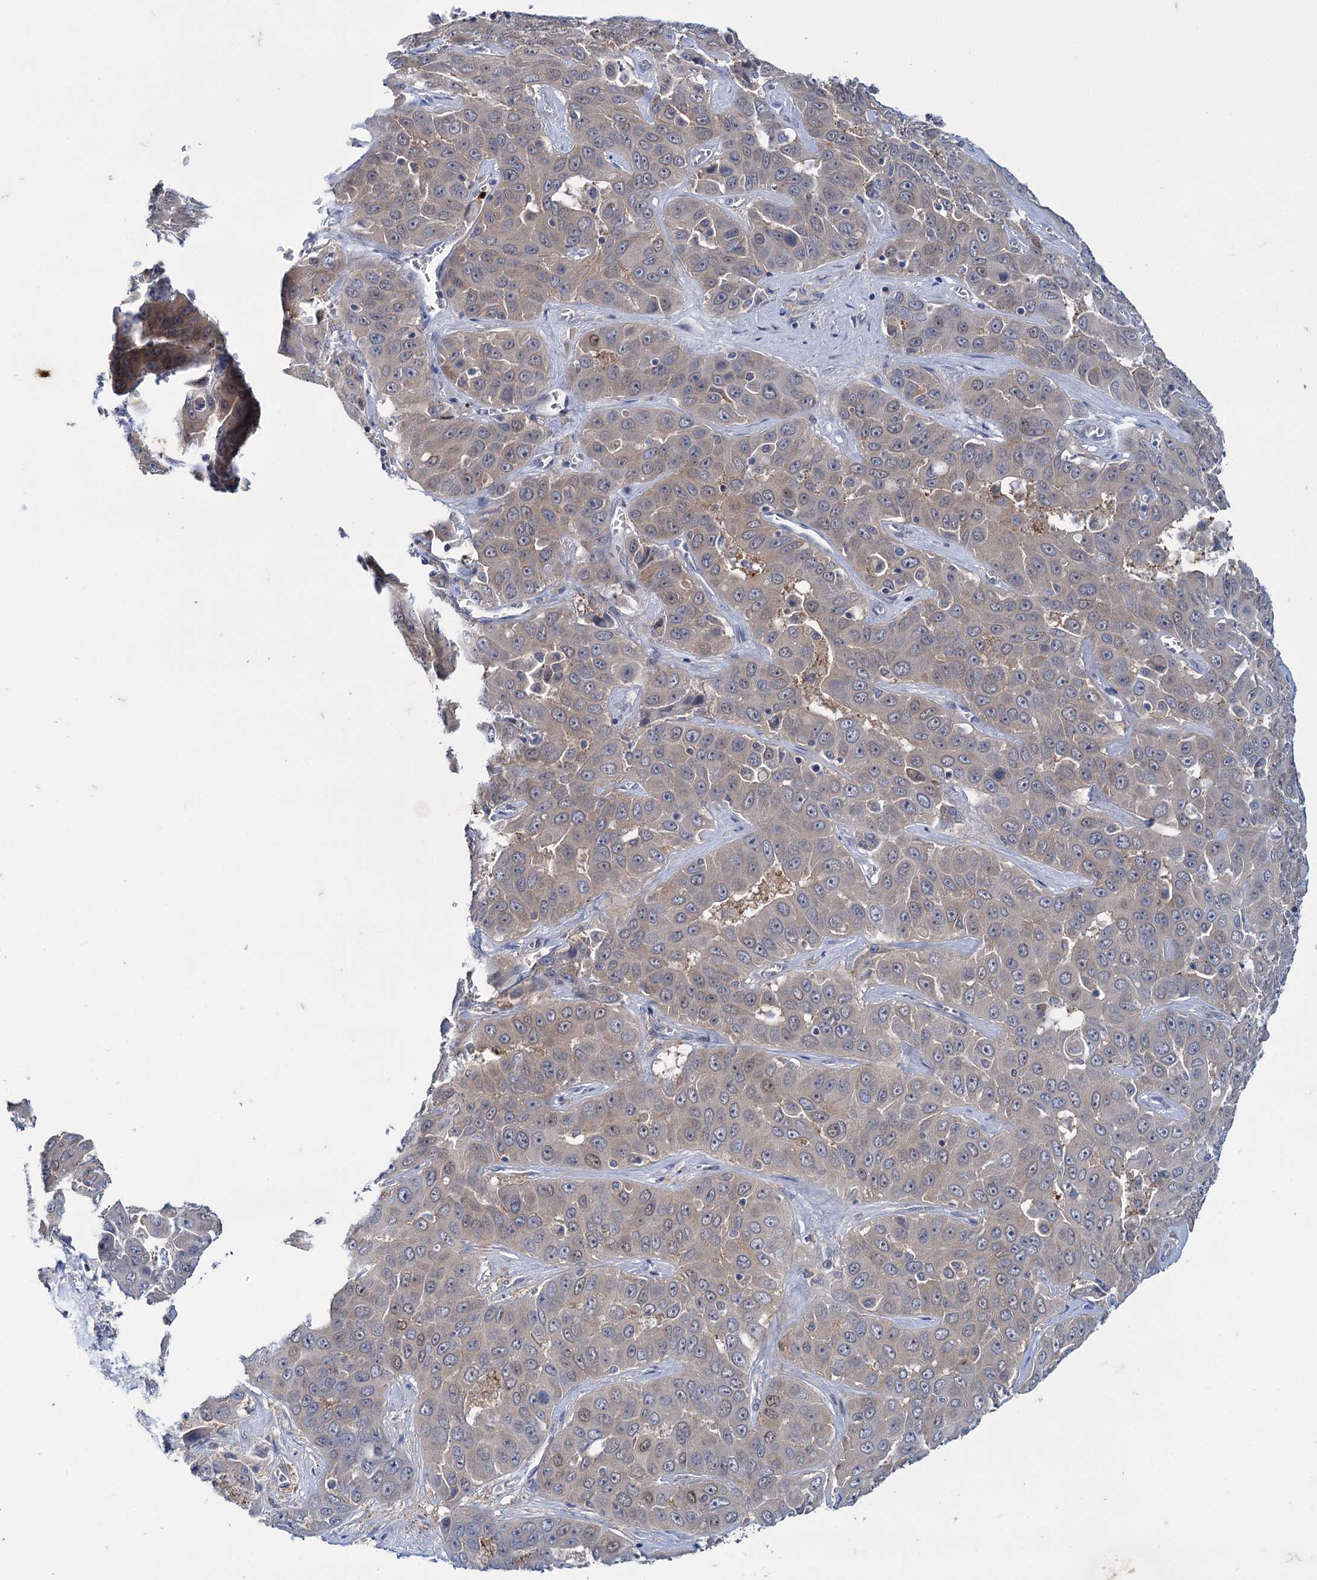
{"staining": {"intensity": "weak", "quantity": "<25%", "location": "nuclear"}, "tissue": "liver cancer", "cell_type": "Tumor cells", "image_type": "cancer", "snomed": [{"axis": "morphology", "description": "Cholangiocarcinoma"}, {"axis": "topography", "description": "Liver"}], "caption": "Tumor cells are negative for protein expression in human liver cancer. (DAB IHC, high magnification).", "gene": "MID1IP1", "patient": {"sex": "female", "age": 52}}